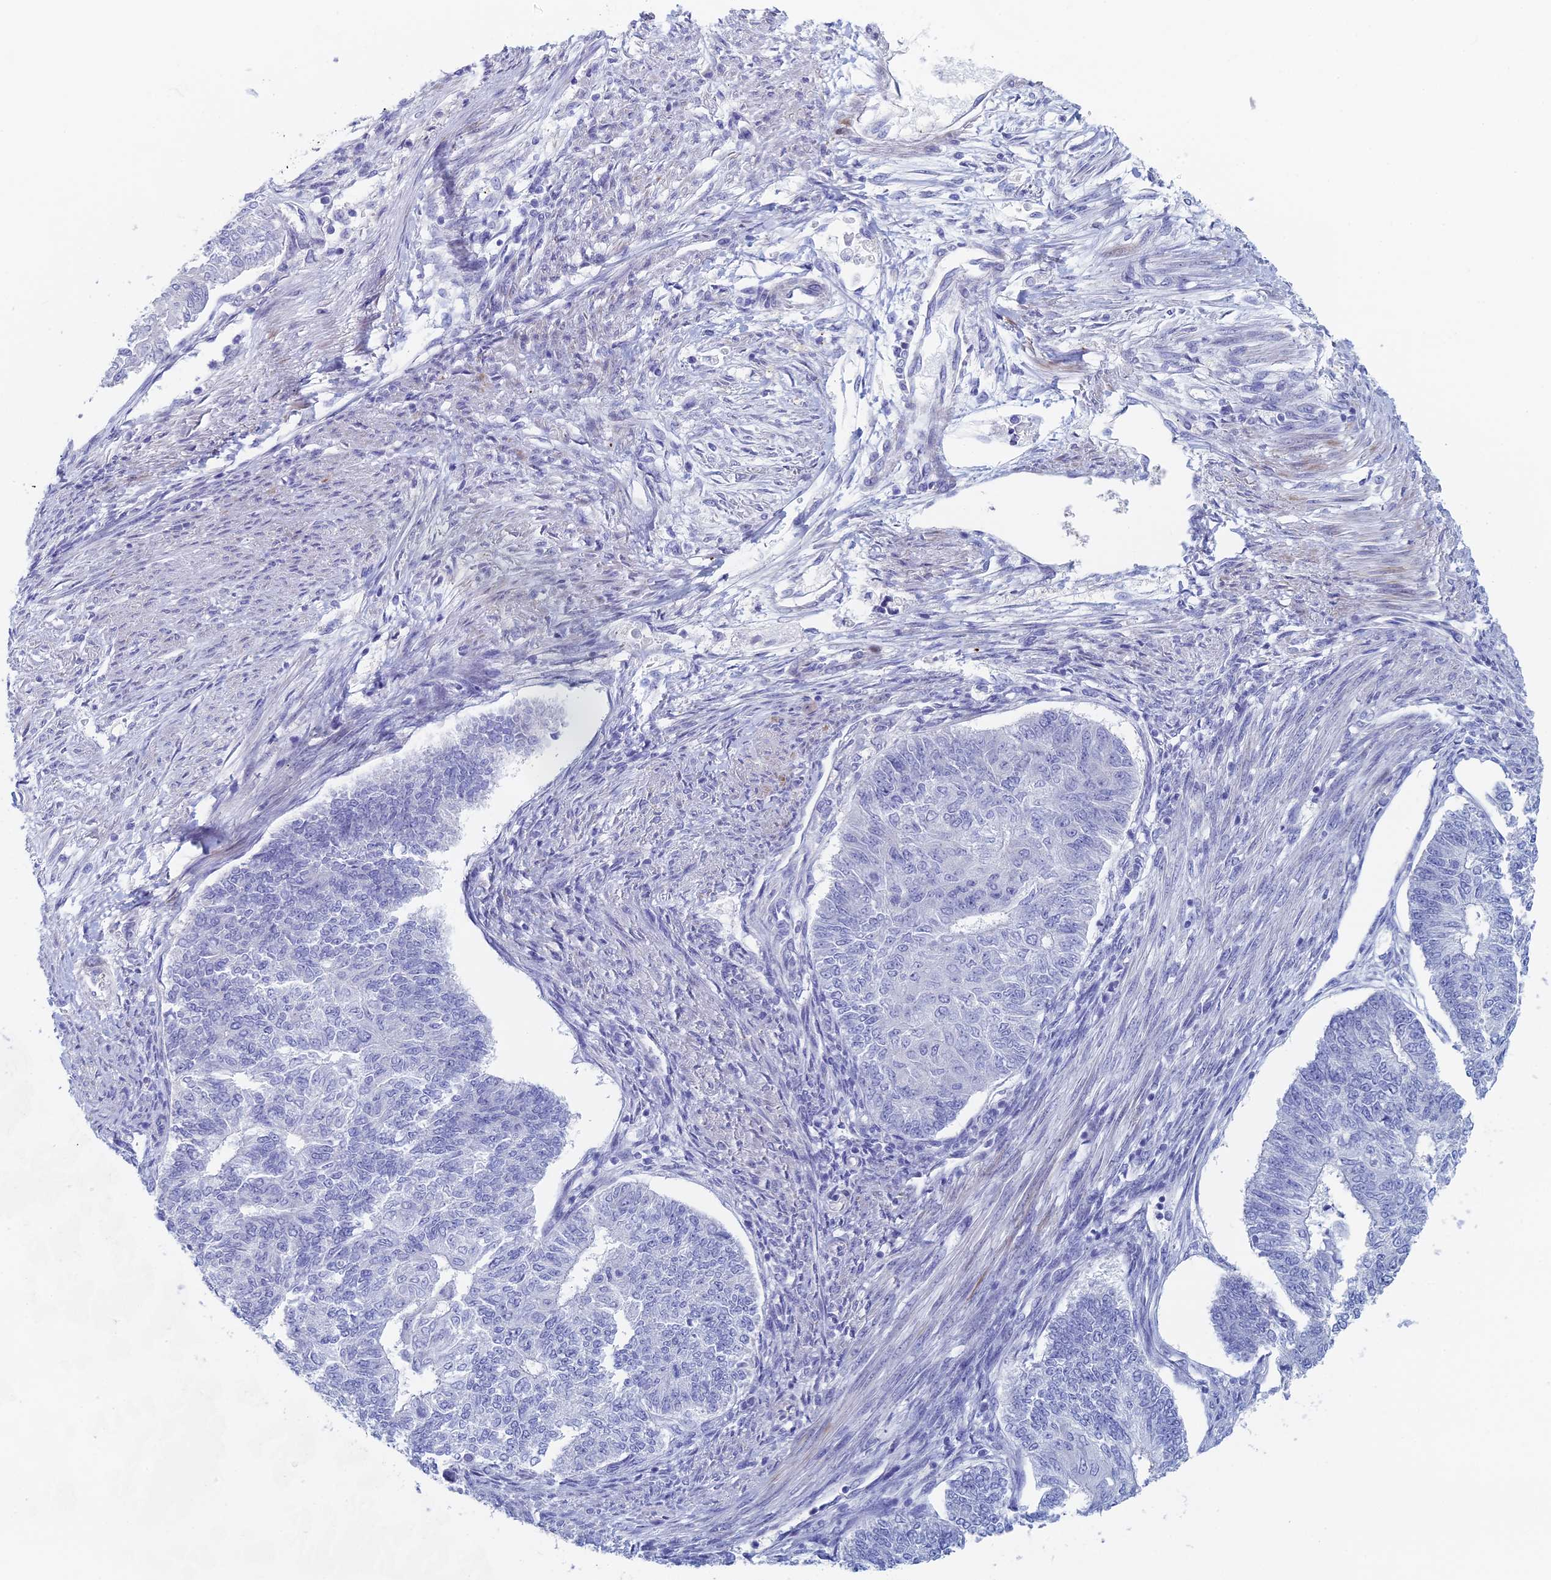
{"staining": {"intensity": "negative", "quantity": "none", "location": "none"}, "tissue": "endometrial cancer", "cell_type": "Tumor cells", "image_type": "cancer", "snomed": [{"axis": "morphology", "description": "Adenocarcinoma, NOS"}, {"axis": "topography", "description": "Endometrium"}], "caption": "High power microscopy image of an immunohistochemistry (IHC) image of adenocarcinoma (endometrial), revealing no significant positivity in tumor cells. The staining is performed using DAB (3,3'-diaminobenzidine) brown chromogen with nuclei counter-stained in using hematoxylin.", "gene": "DRGX", "patient": {"sex": "female", "age": 32}}